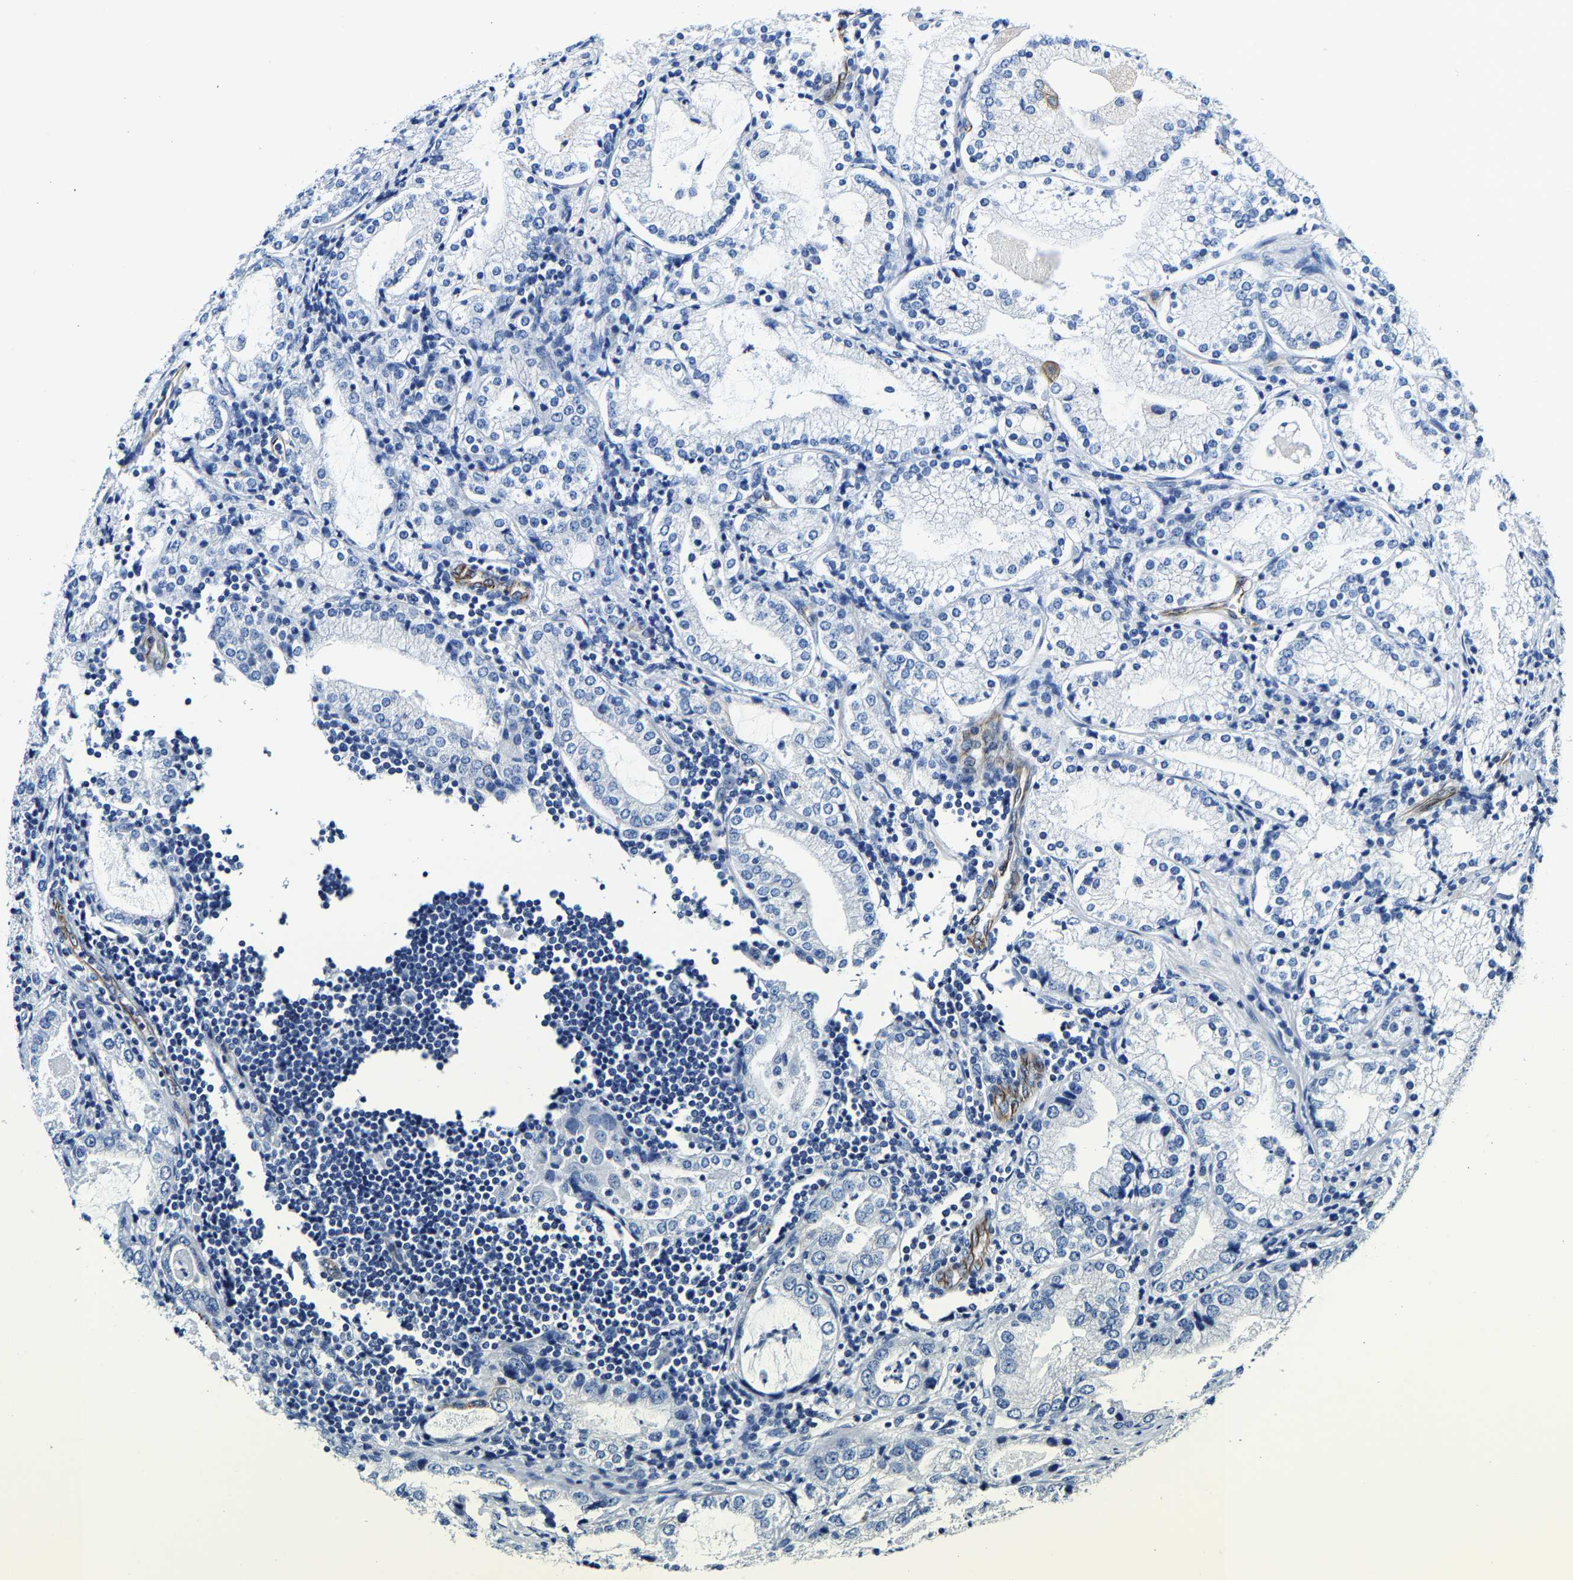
{"staining": {"intensity": "negative", "quantity": "none", "location": "none"}, "tissue": "prostate cancer", "cell_type": "Tumor cells", "image_type": "cancer", "snomed": [{"axis": "morphology", "description": "Adenocarcinoma, High grade"}, {"axis": "topography", "description": "Prostate"}], "caption": "A histopathology image of prostate cancer (high-grade adenocarcinoma) stained for a protein shows no brown staining in tumor cells.", "gene": "MMEL1", "patient": {"sex": "male", "age": 63}}